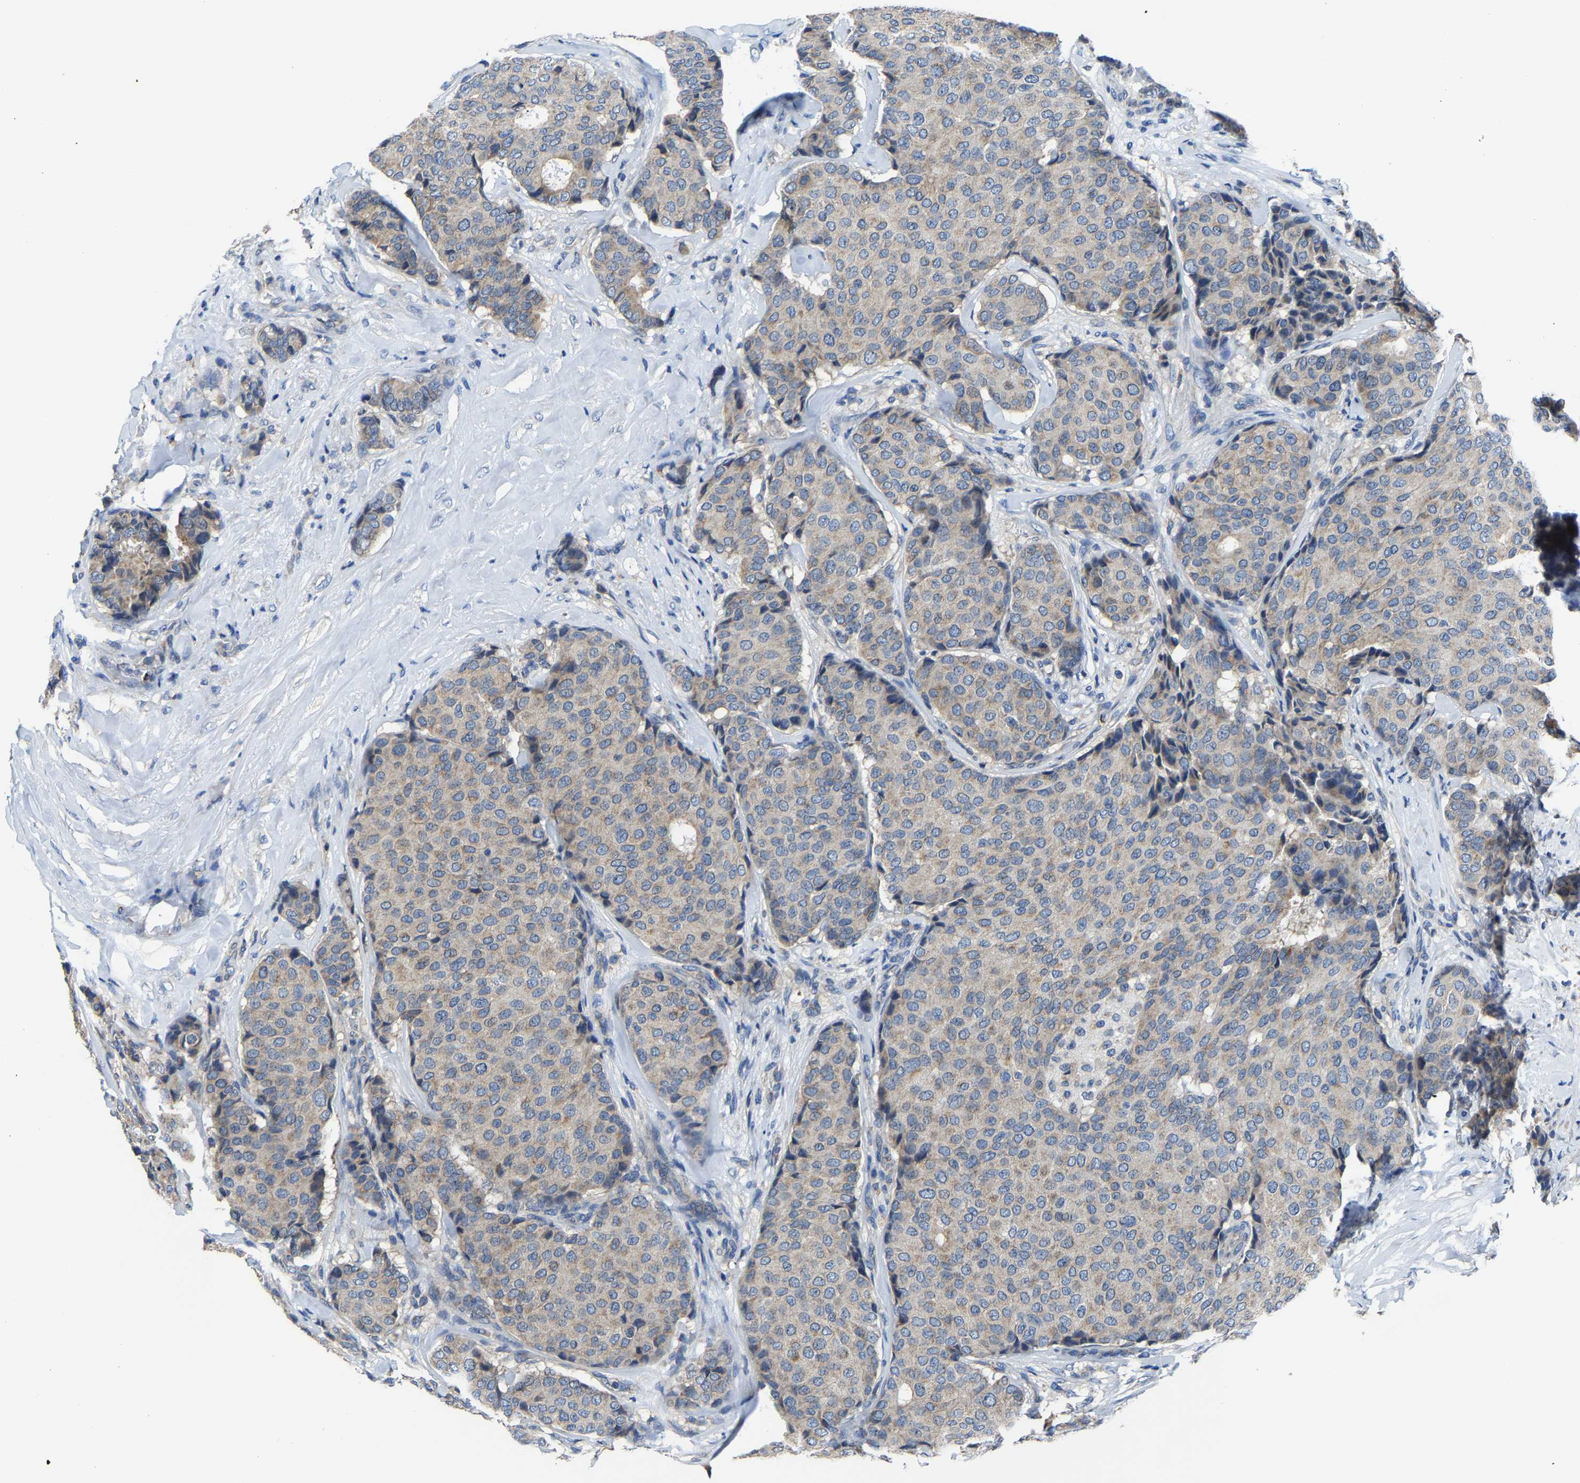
{"staining": {"intensity": "weak", "quantity": ">75%", "location": "cytoplasmic/membranous"}, "tissue": "breast cancer", "cell_type": "Tumor cells", "image_type": "cancer", "snomed": [{"axis": "morphology", "description": "Duct carcinoma"}, {"axis": "topography", "description": "Breast"}], "caption": "Immunohistochemistry (DAB (3,3'-diaminobenzidine)) staining of human breast cancer exhibits weak cytoplasmic/membranous protein staining in approximately >75% of tumor cells.", "gene": "AGK", "patient": {"sex": "female", "age": 75}}